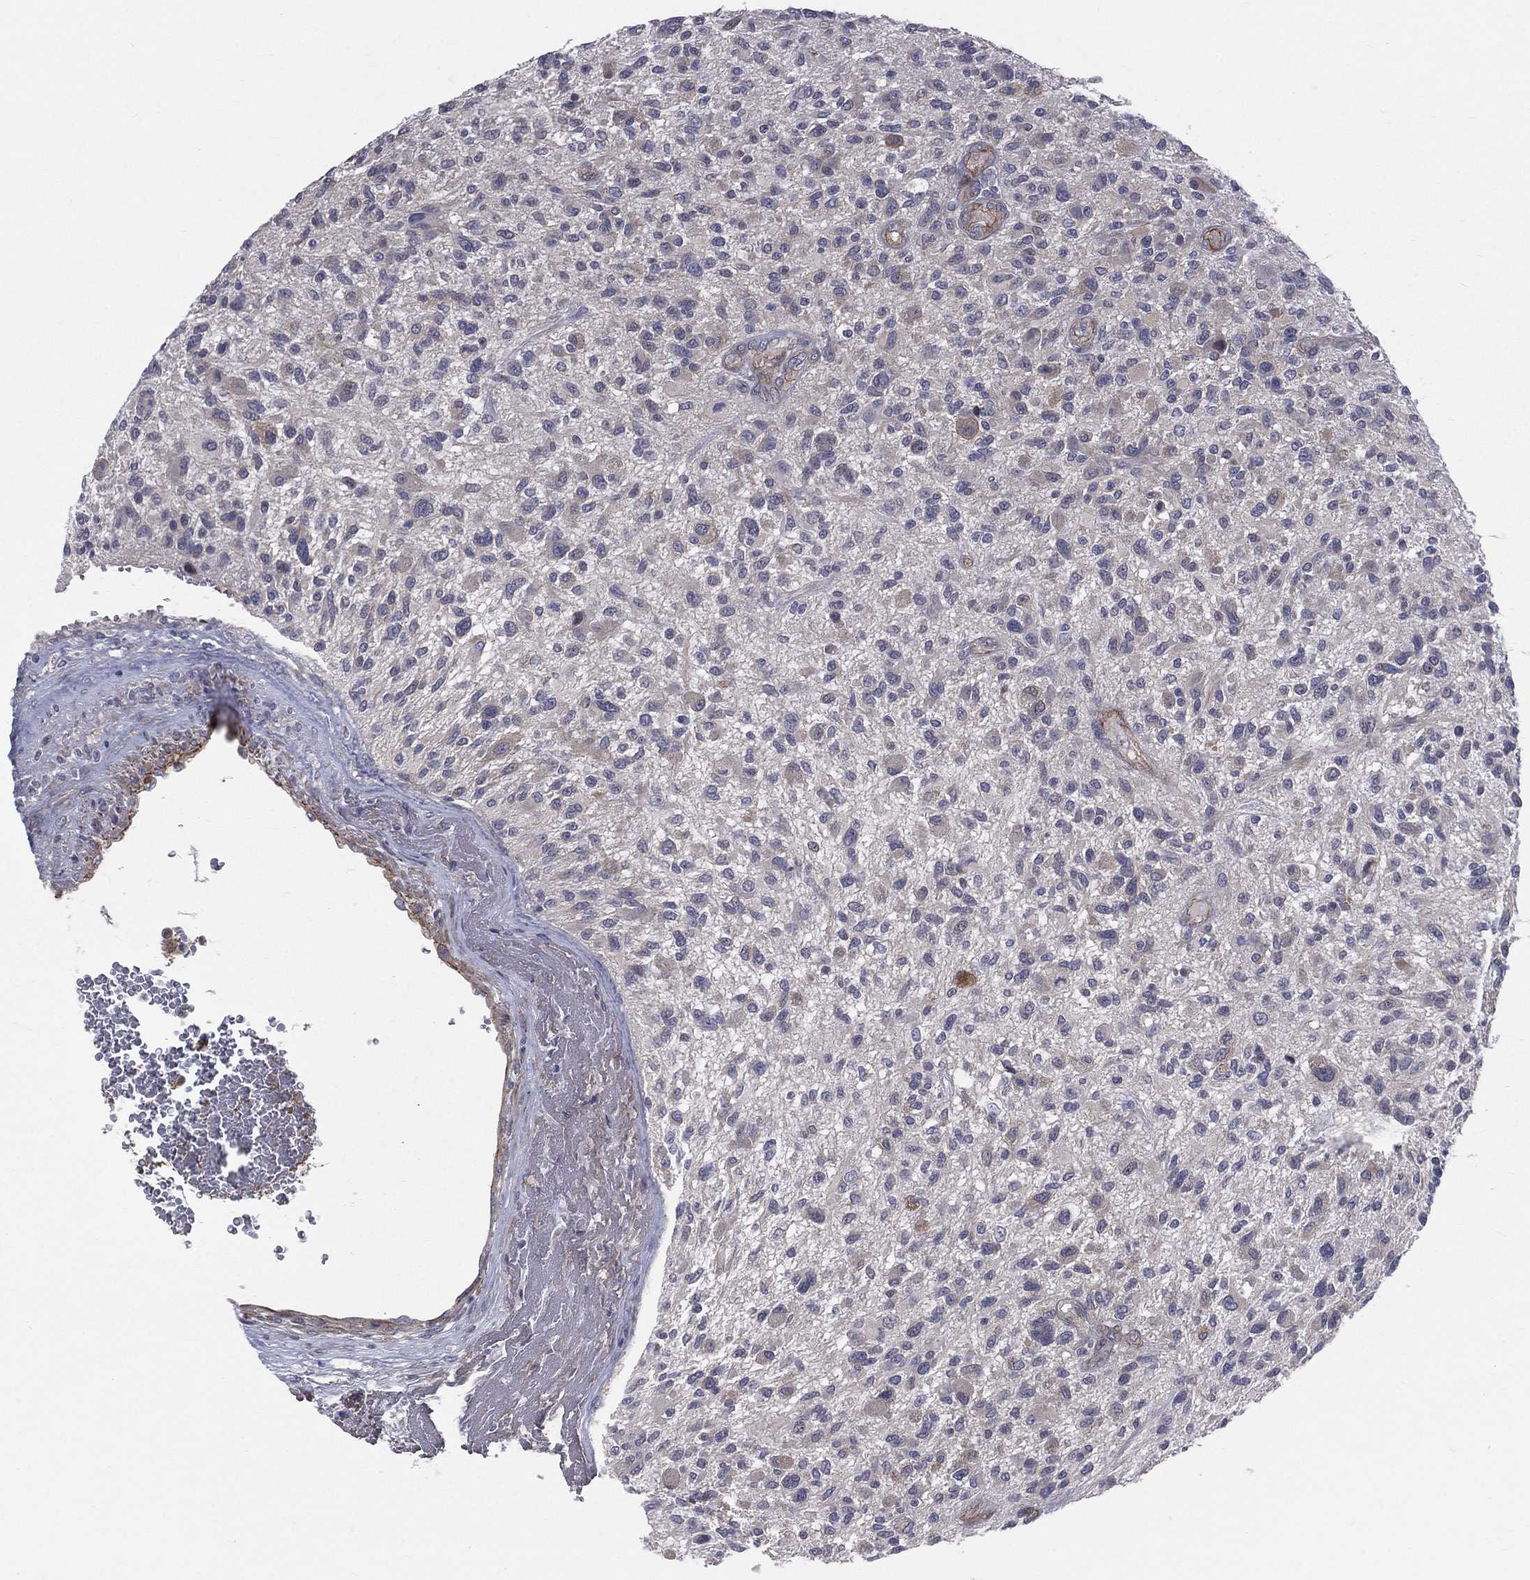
{"staining": {"intensity": "weak", "quantity": "<25%", "location": "cytoplasmic/membranous"}, "tissue": "glioma", "cell_type": "Tumor cells", "image_type": "cancer", "snomed": [{"axis": "morphology", "description": "Glioma, malignant, High grade"}, {"axis": "topography", "description": "Brain"}], "caption": "Tumor cells are negative for protein expression in human glioma.", "gene": "POMZP3", "patient": {"sex": "male", "age": 47}}